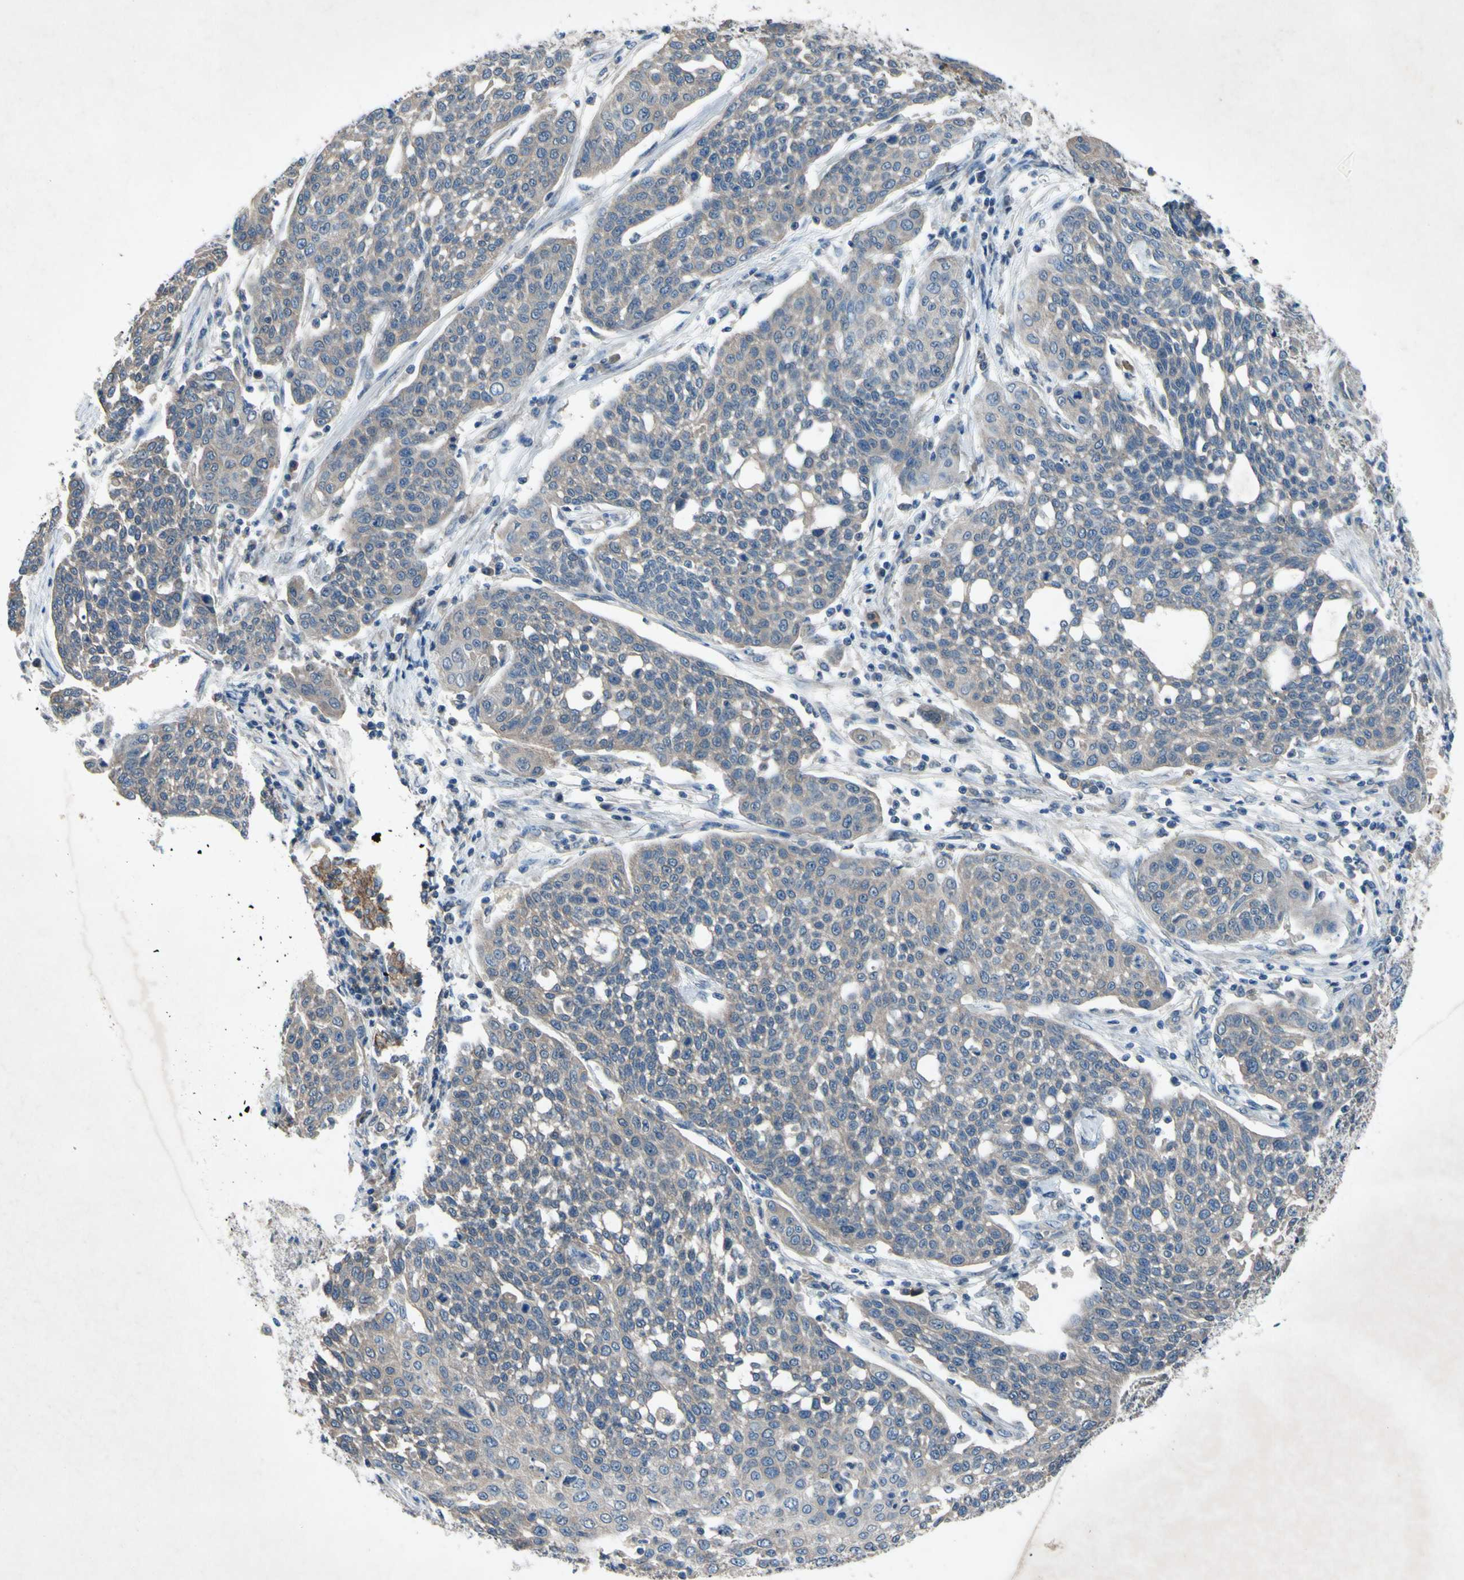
{"staining": {"intensity": "moderate", "quantity": ">75%", "location": "cytoplasmic/membranous"}, "tissue": "cervical cancer", "cell_type": "Tumor cells", "image_type": "cancer", "snomed": [{"axis": "morphology", "description": "Squamous cell carcinoma, NOS"}, {"axis": "topography", "description": "Cervix"}], "caption": "This is an image of immunohistochemistry (IHC) staining of cervical cancer, which shows moderate expression in the cytoplasmic/membranous of tumor cells.", "gene": "HILPDA", "patient": {"sex": "female", "age": 34}}